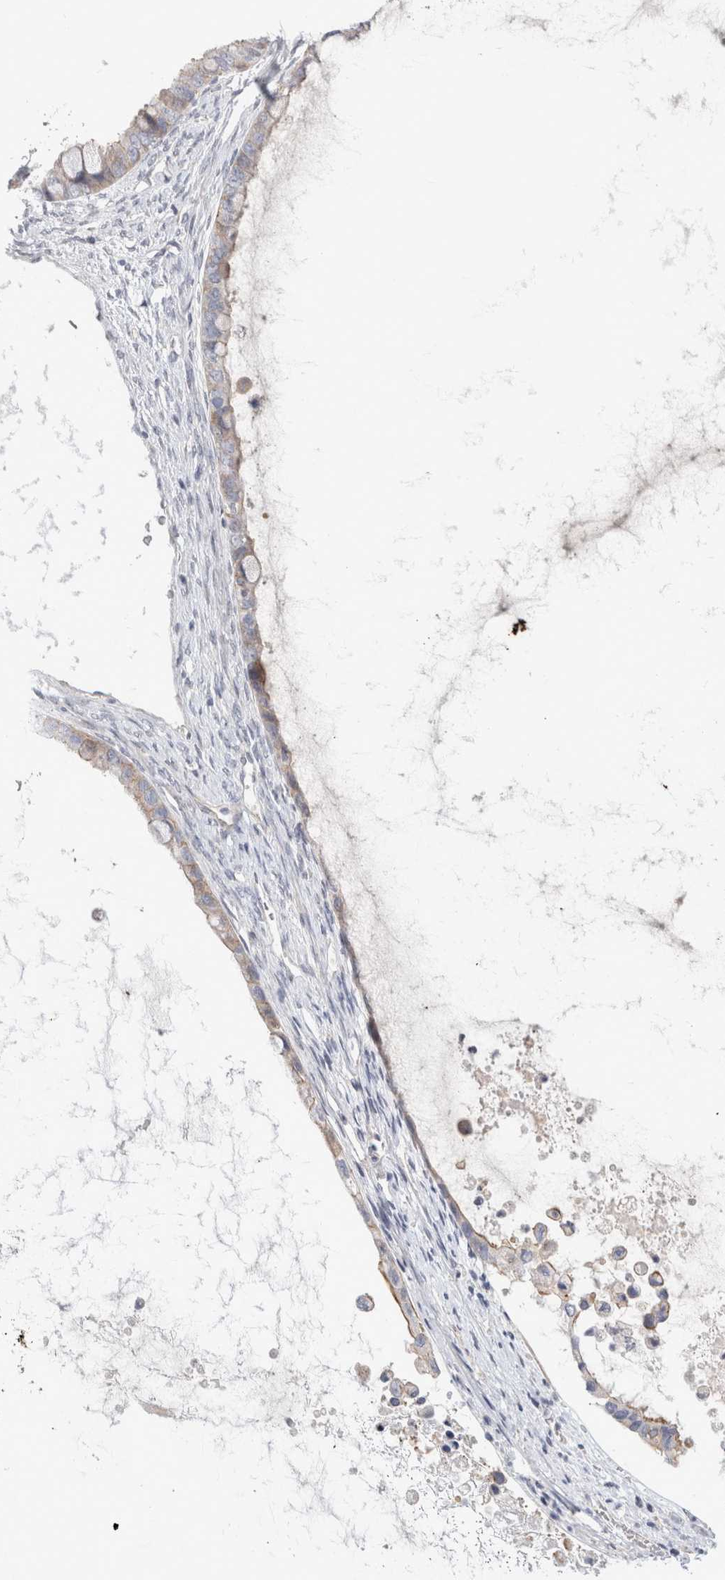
{"staining": {"intensity": "weak", "quantity": "<25%", "location": "cytoplasmic/membranous"}, "tissue": "ovarian cancer", "cell_type": "Tumor cells", "image_type": "cancer", "snomed": [{"axis": "morphology", "description": "Cystadenocarcinoma, mucinous, NOS"}, {"axis": "topography", "description": "Ovary"}], "caption": "An IHC histopathology image of ovarian cancer (mucinous cystadenocarcinoma) is shown. There is no staining in tumor cells of ovarian cancer (mucinous cystadenocarcinoma).", "gene": "AFP", "patient": {"sex": "female", "age": 80}}